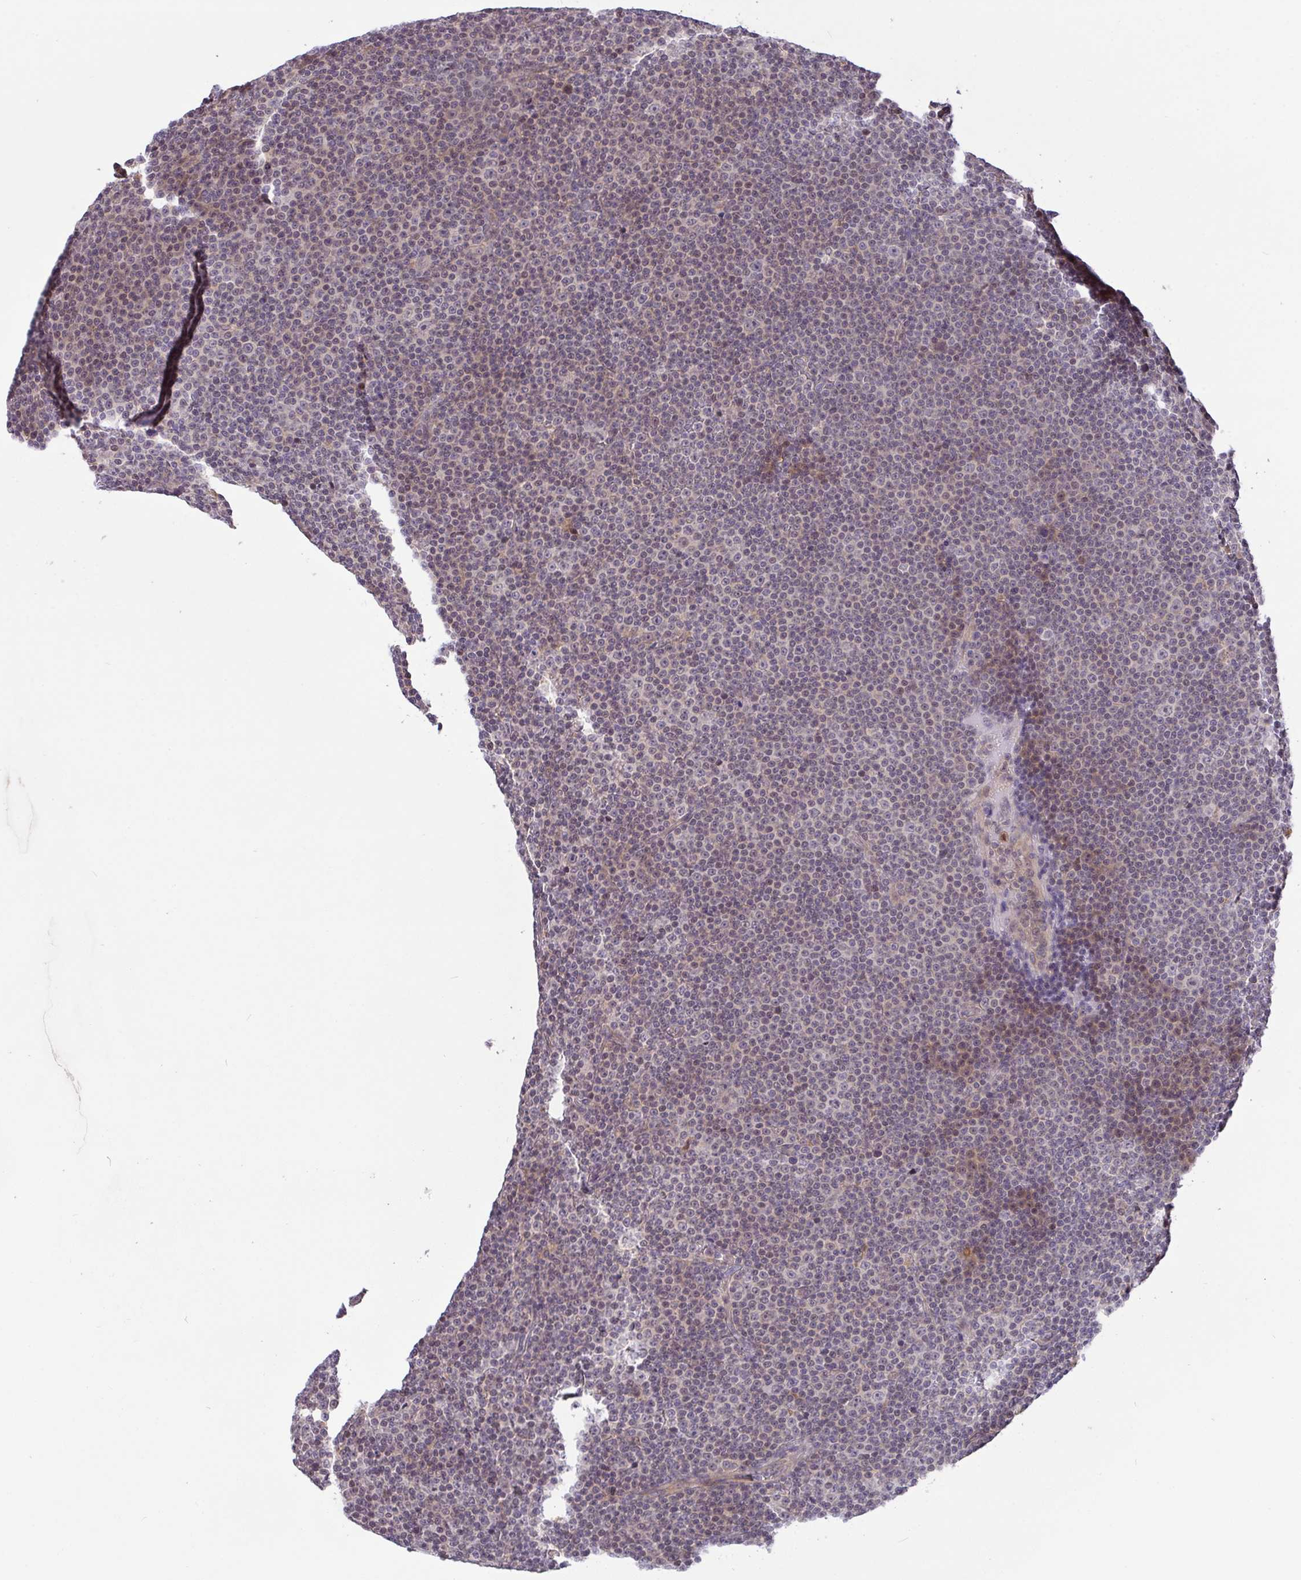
{"staining": {"intensity": "negative", "quantity": "none", "location": "none"}, "tissue": "lymphoma", "cell_type": "Tumor cells", "image_type": "cancer", "snomed": [{"axis": "morphology", "description": "Malignant lymphoma, non-Hodgkin's type, Low grade"}, {"axis": "topography", "description": "Lymph node"}], "caption": "Low-grade malignant lymphoma, non-Hodgkin's type stained for a protein using IHC displays no expression tumor cells.", "gene": "FCER1A", "patient": {"sex": "female", "age": 67}}